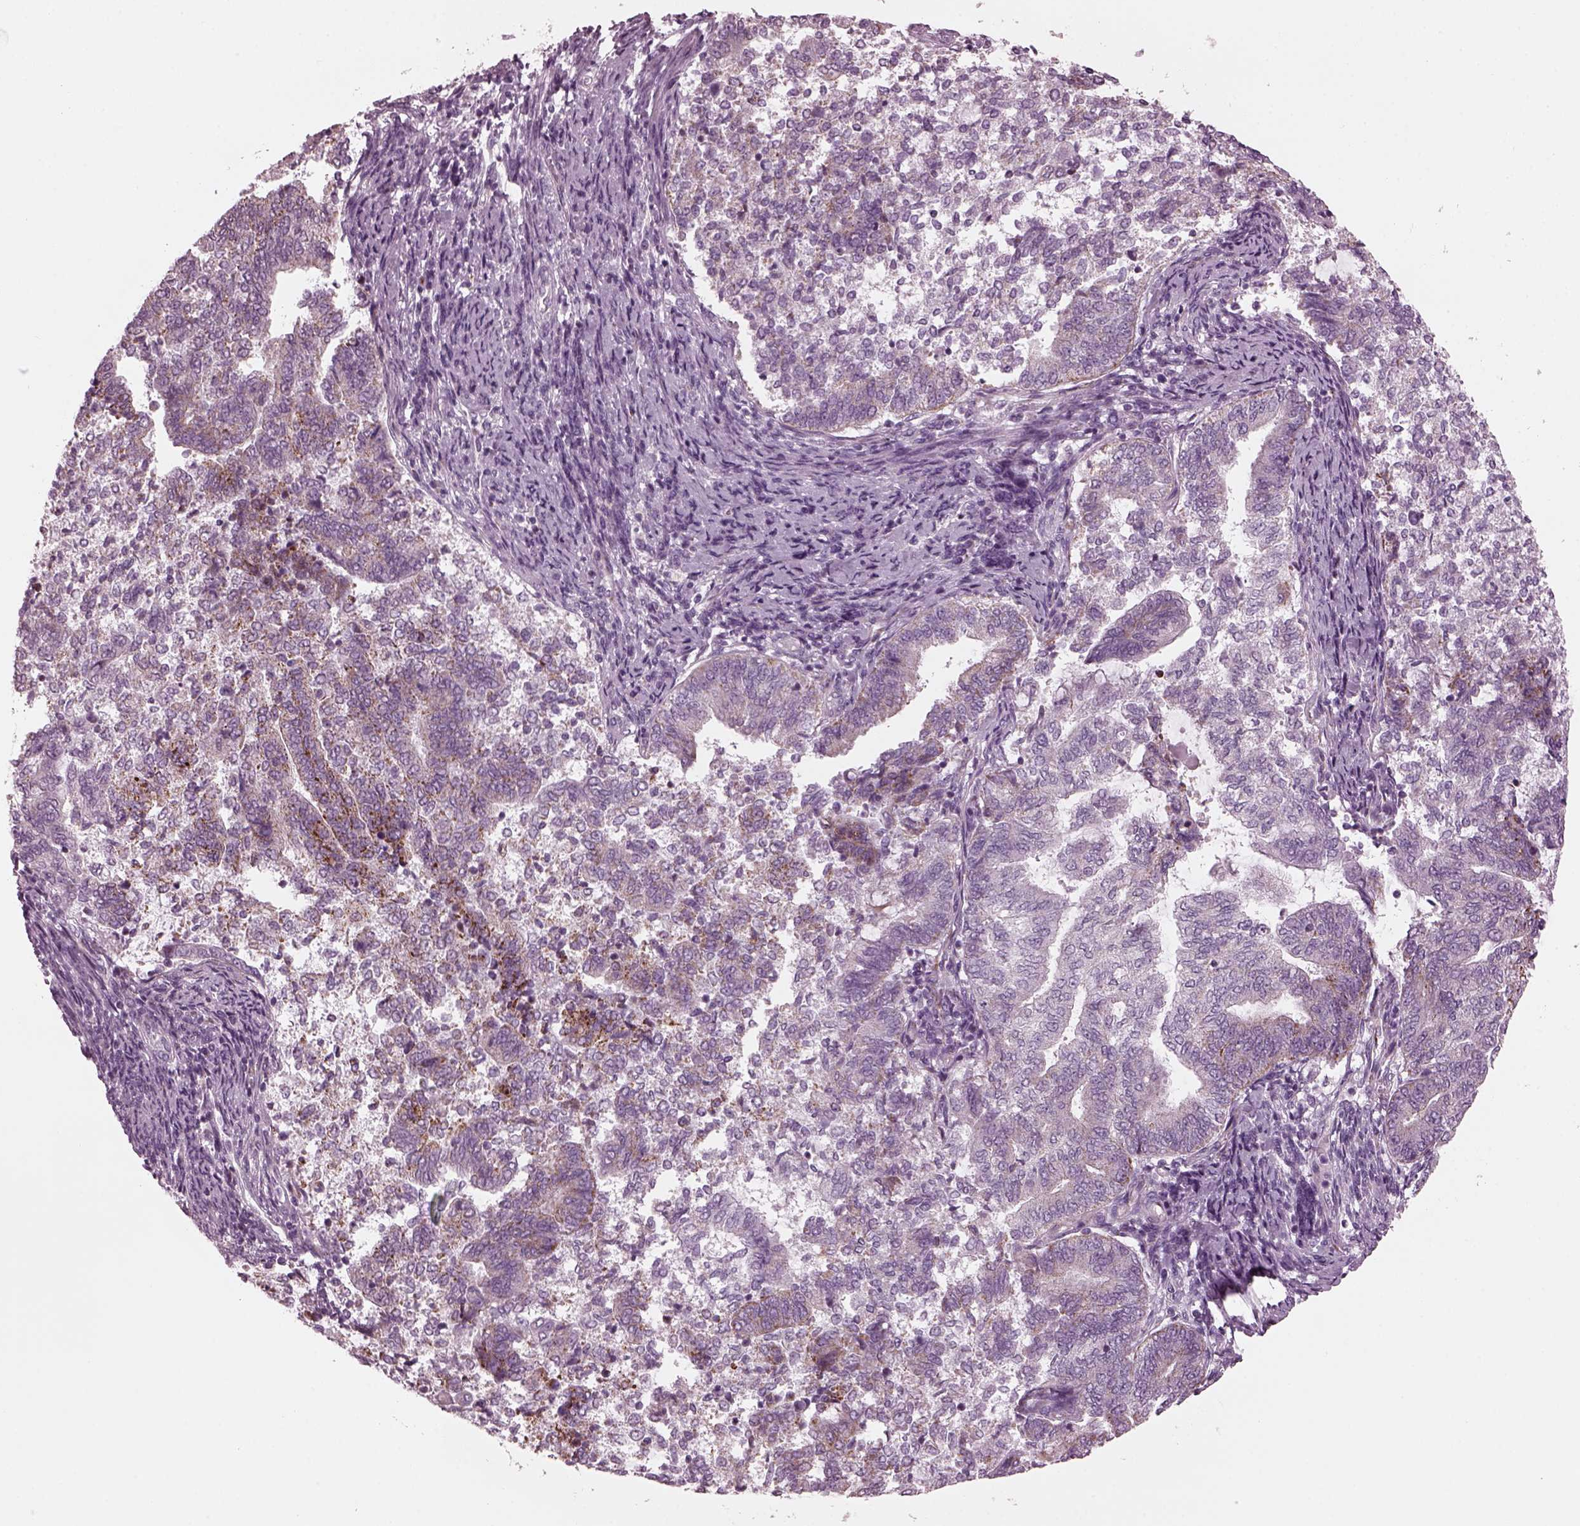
{"staining": {"intensity": "moderate", "quantity": "25%-75%", "location": "cytoplasmic/membranous"}, "tissue": "endometrial cancer", "cell_type": "Tumor cells", "image_type": "cancer", "snomed": [{"axis": "morphology", "description": "Adenocarcinoma, NOS"}, {"axis": "topography", "description": "Endometrium"}], "caption": "Immunohistochemical staining of human adenocarcinoma (endometrial) shows medium levels of moderate cytoplasmic/membranous expression in about 25%-75% of tumor cells. (IHC, brightfield microscopy, high magnification).", "gene": "RIMS2", "patient": {"sex": "female", "age": 65}}